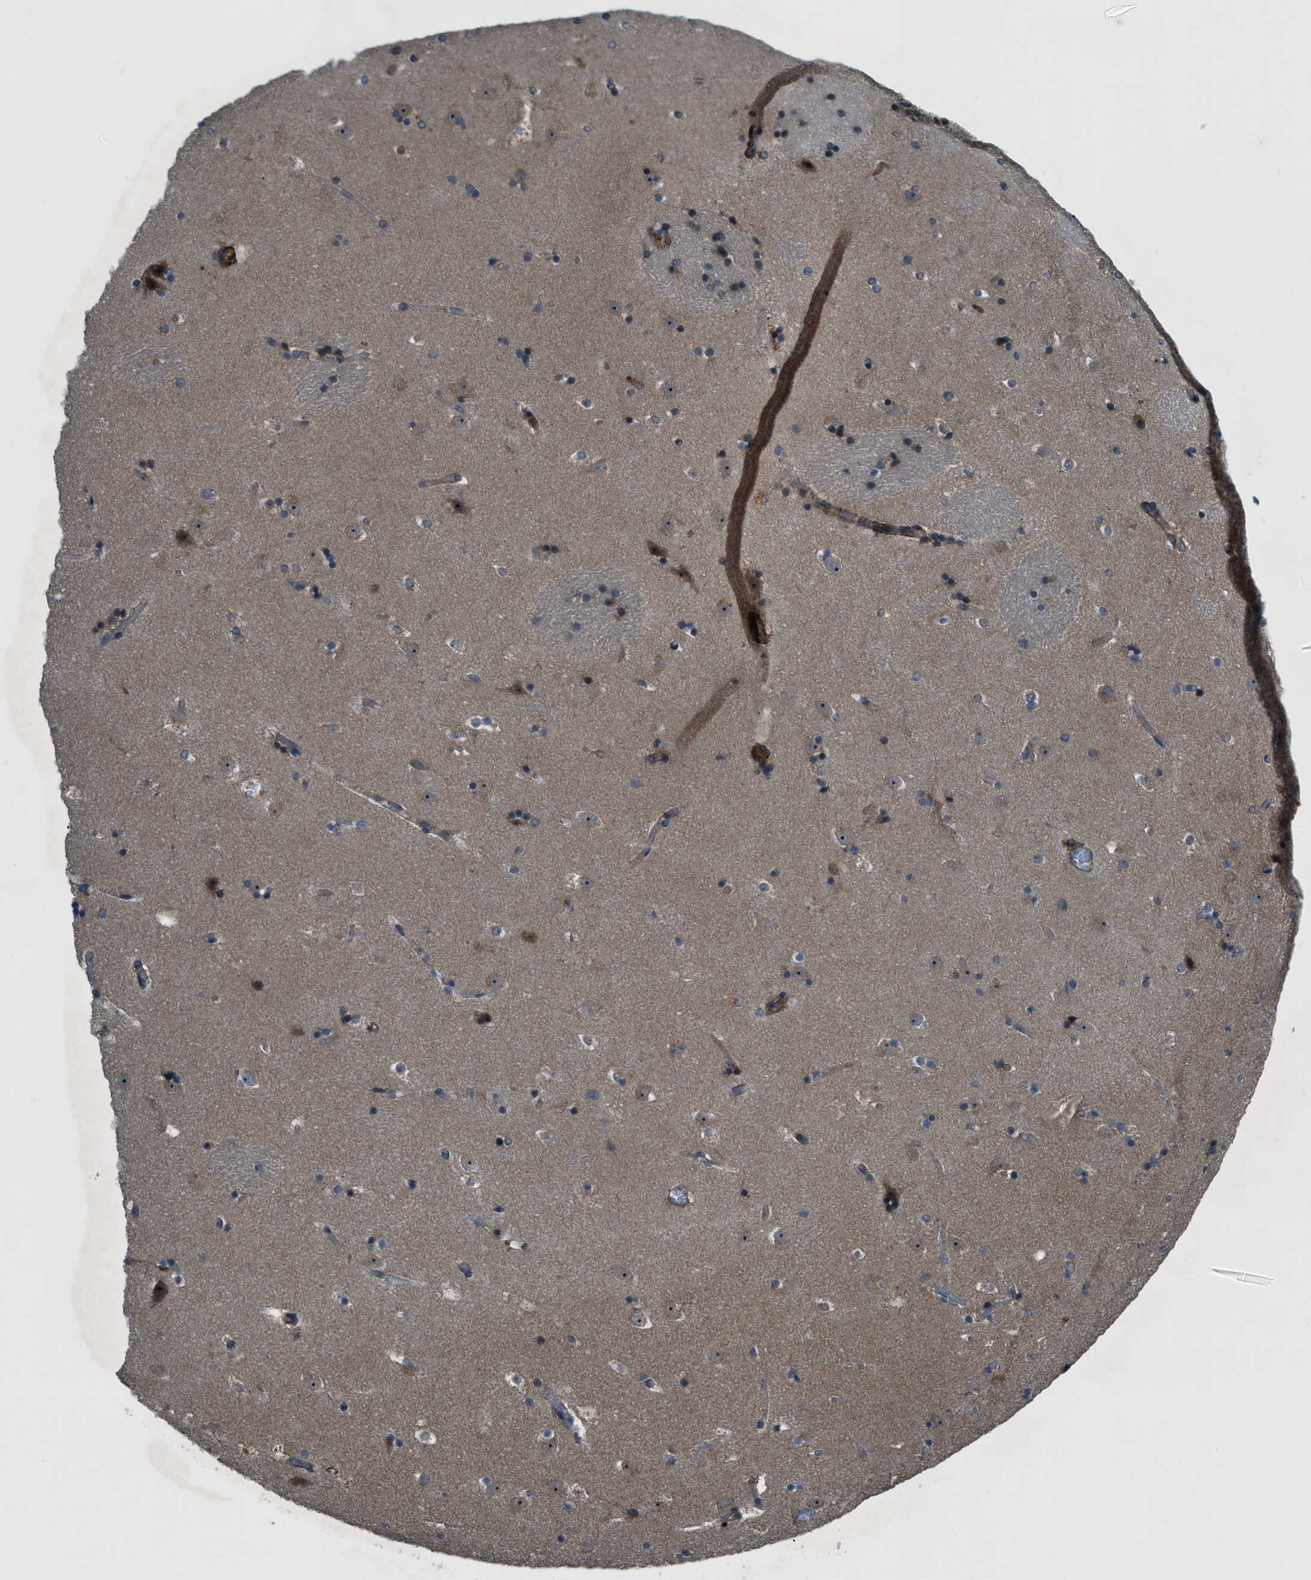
{"staining": {"intensity": "moderate", "quantity": "<25%", "location": "cytoplasmic/membranous"}, "tissue": "caudate", "cell_type": "Glial cells", "image_type": "normal", "snomed": [{"axis": "morphology", "description": "Normal tissue, NOS"}, {"axis": "topography", "description": "Lateral ventricle wall"}], "caption": "Immunohistochemistry (IHC) of unremarkable caudate exhibits low levels of moderate cytoplasmic/membranous expression in about <25% of glial cells. The protein of interest is stained brown, and the nuclei are stained in blue (DAB (3,3'-diaminobenzidine) IHC with brightfield microscopy, high magnification).", "gene": "VEZT", "patient": {"sex": "male", "age": 45}}